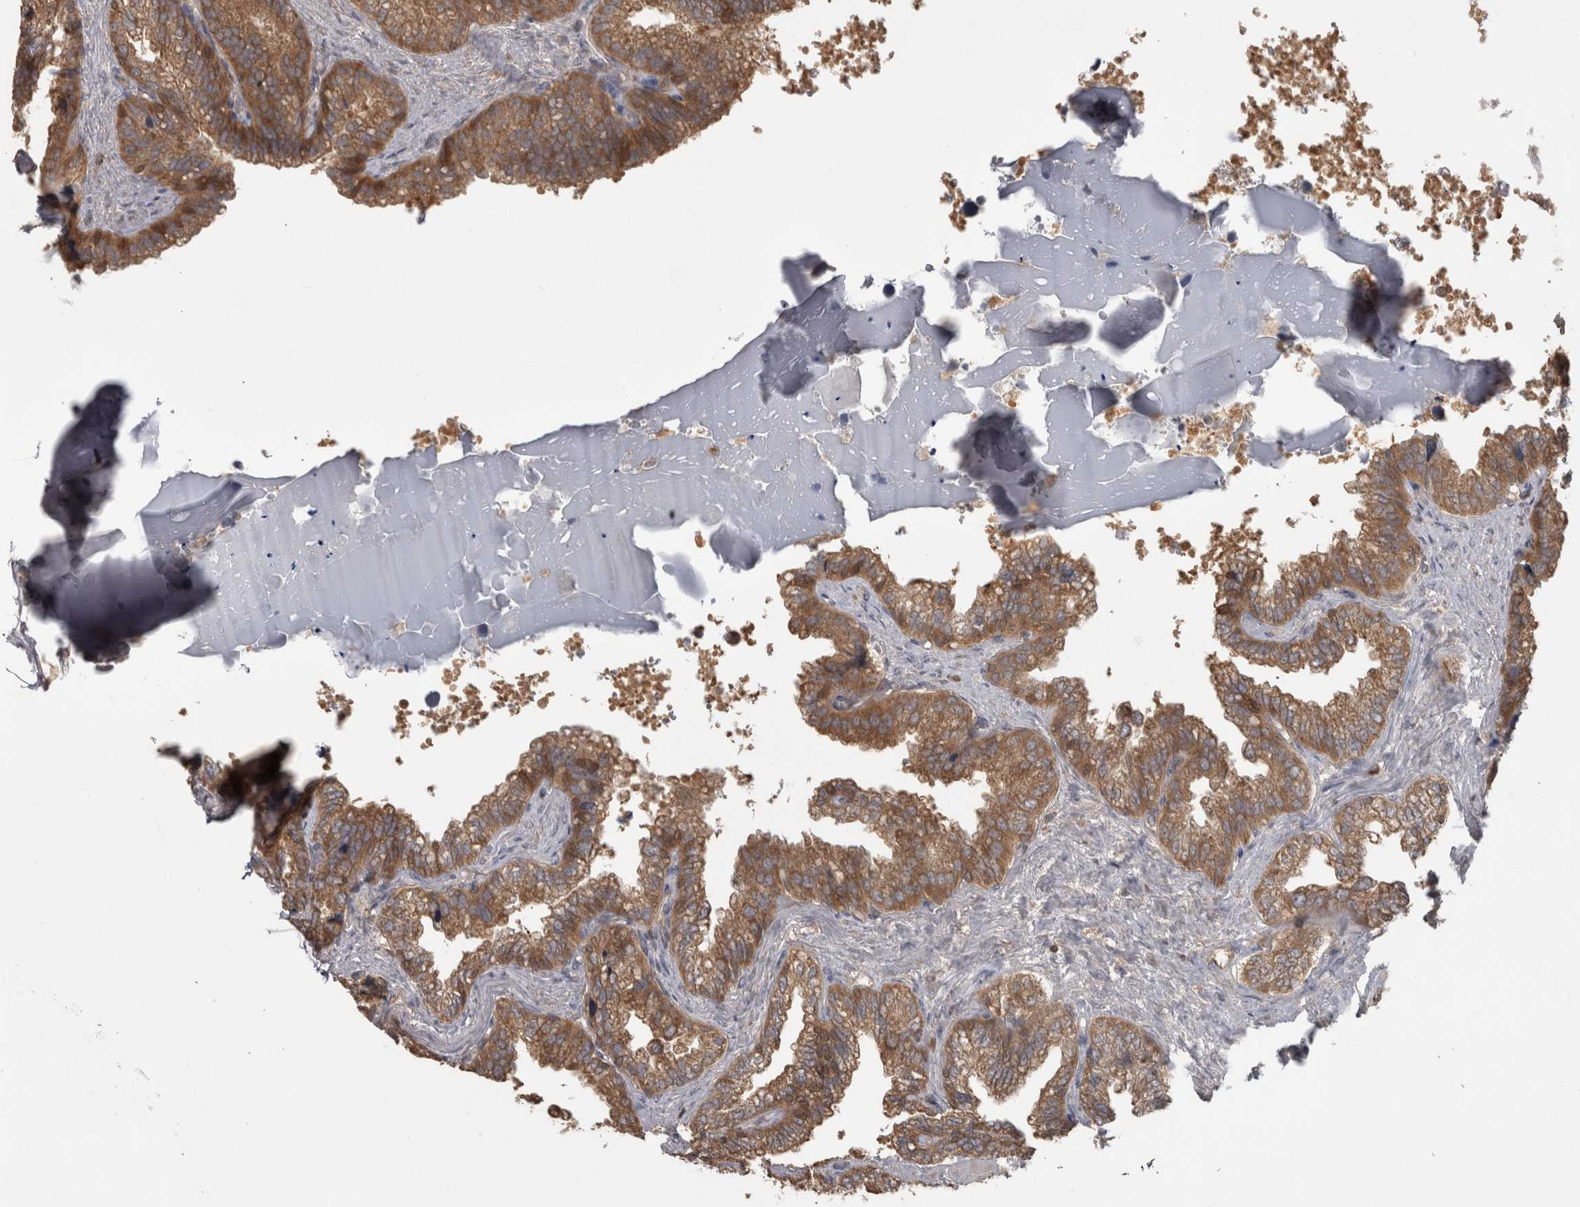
{"staining": {"intensity": "moderate", "quantity": ">75%", "location": "cytoplasmic/membranous"}, "tissue": "seminal vesicle", "cell_type": "Glandular cells", "image_type": "normal", "snomed": [{"axis": "morphology", "description": "Normal tissue, NOS"}, {"axis": "topography", "description": "Seminal veicle"}], "caption": "Glandular cells reveal medium levels of moderate cytoplasmic/membranous staining in approximately >75% of cells in benign human seminal vesicle.", "gene": "MICU3", "patient": {"sex": "male", "age": 46}}